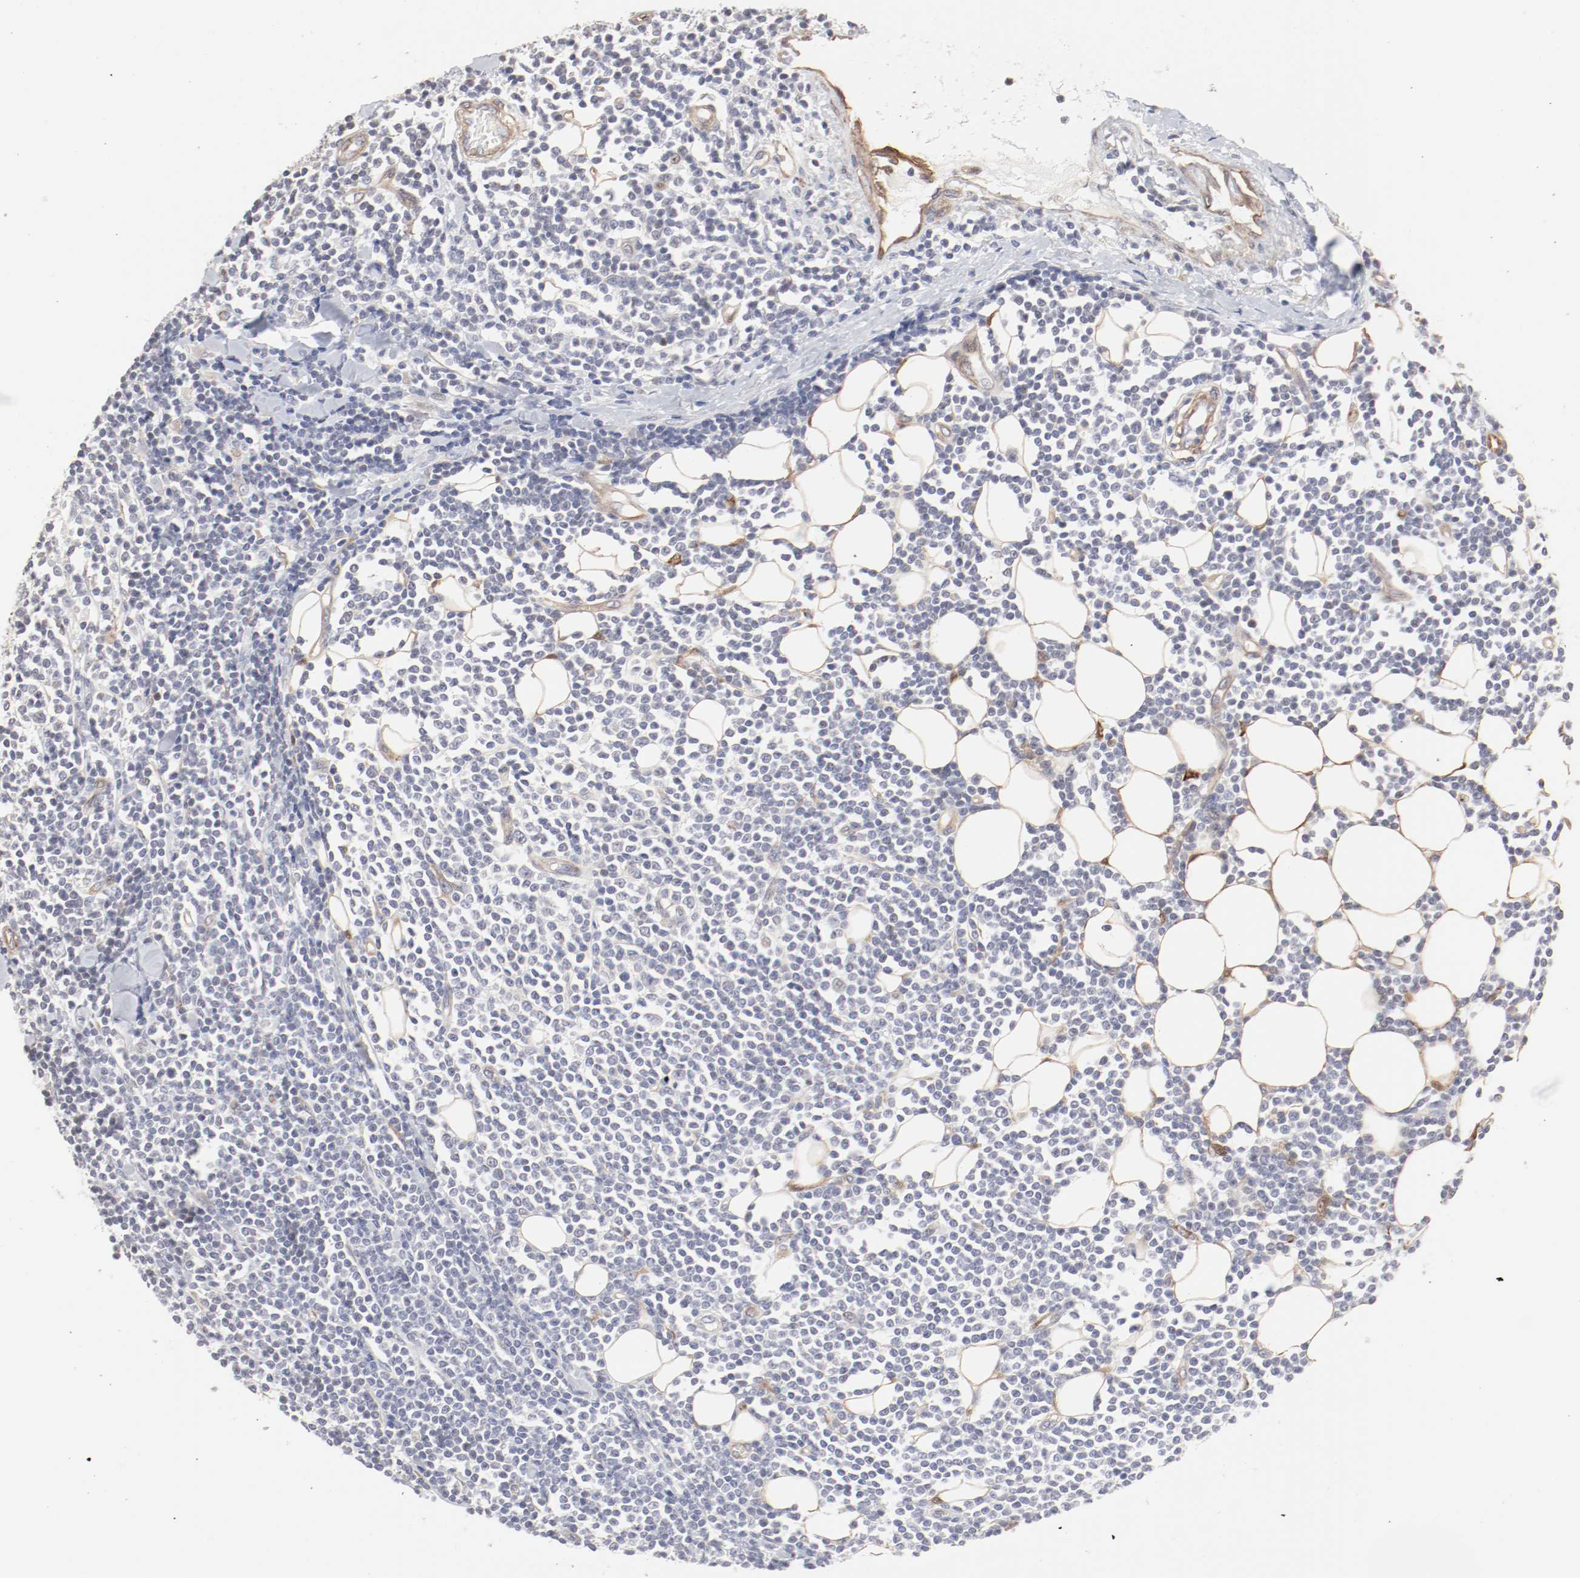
{"staining": {"intensity": "negative", "quantity": "none", "location": "none"}, "tissue": "lymphoma", "cell_type": "Tumor cells", "image_type": "cancer", "snomed": [{"axis": "morphology", "description": "Malignant lymphoma, non-Hodgkin's type, Low grade"}, {"axis": "topography", "description": "Soft tissue"}], "caption": "DAB immunohistochemical staining of malignant lymphoma, non-Hodgkin's type (low-grade) demonstrates no significant staining in tumor cells.", "gene": "MAGED4", "patient": {"sex": "male", "age": 92}}